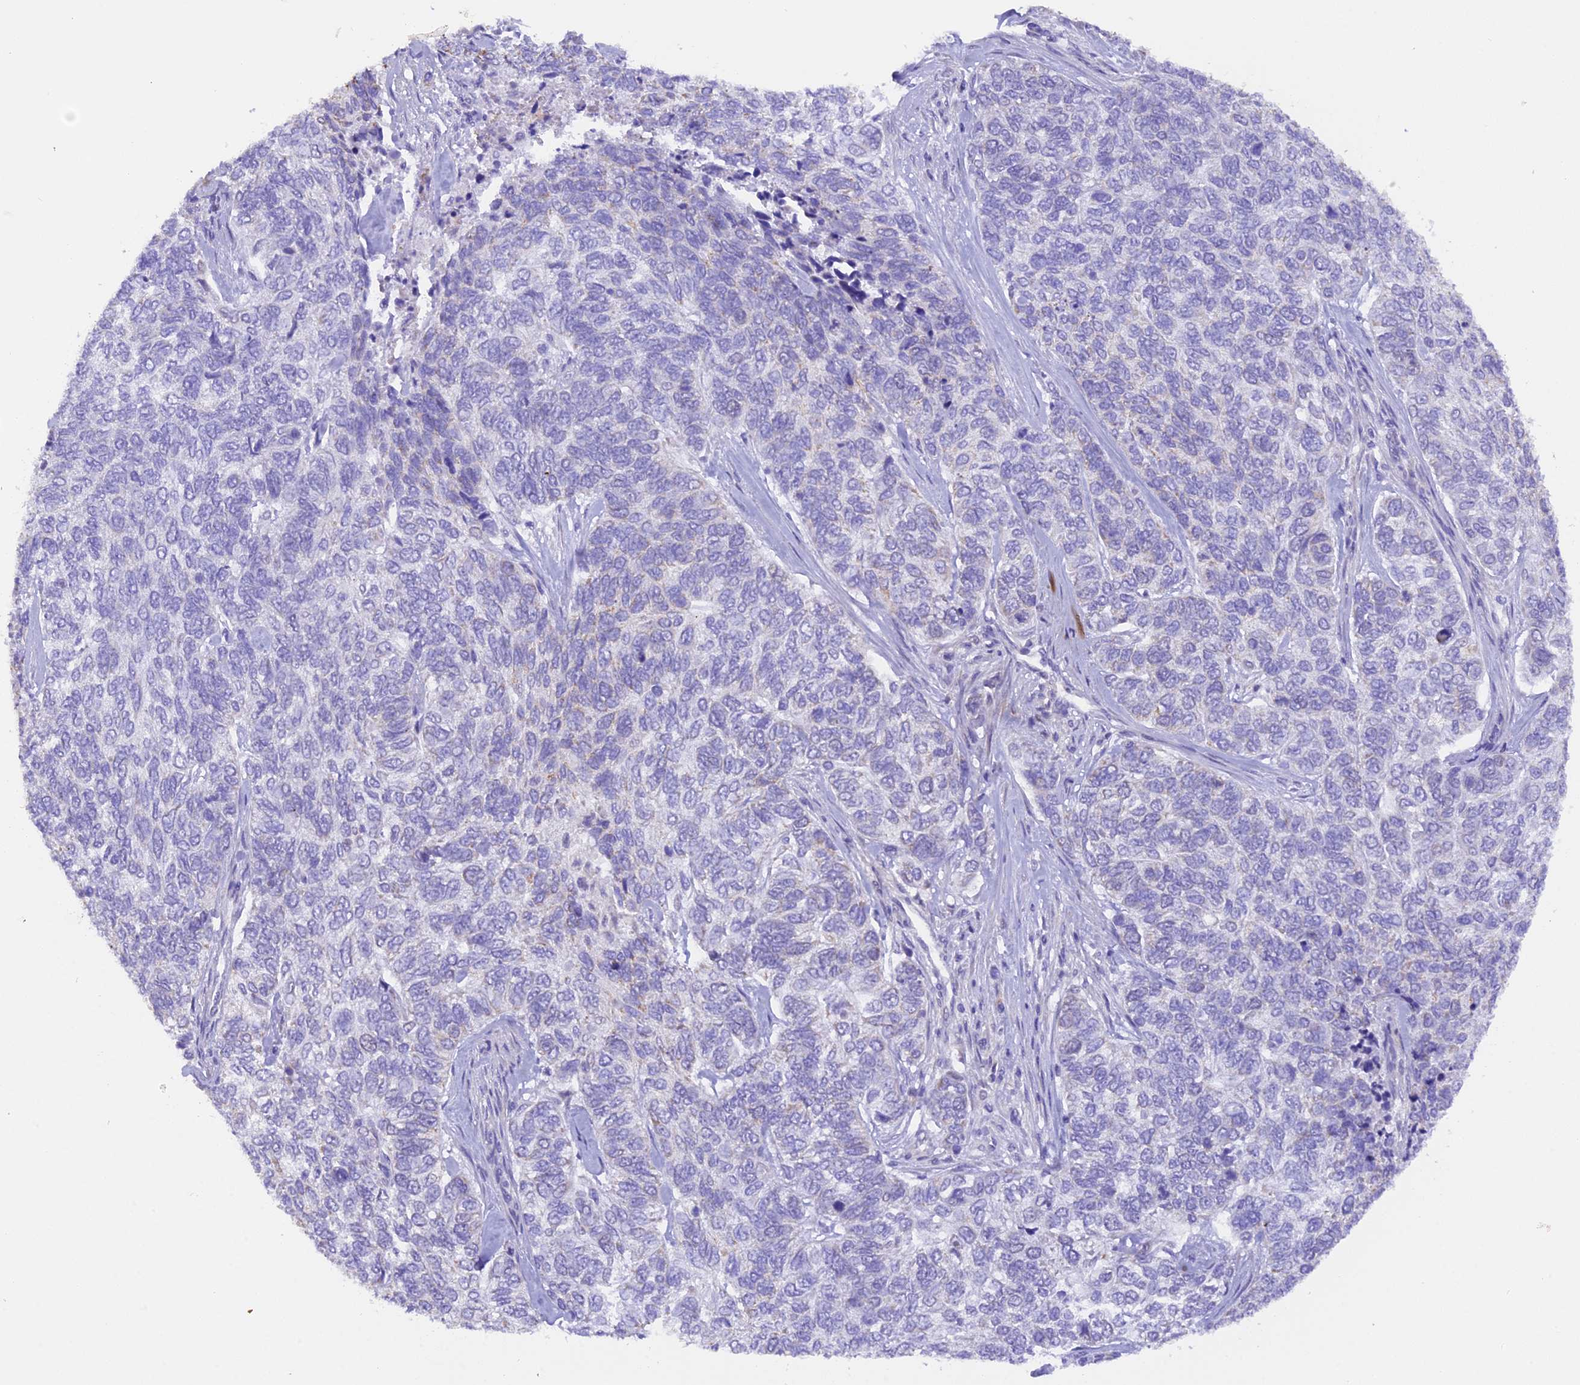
{"staining": {"intensity": "negative", "quantity": "none", "location": "none"}, "tissue": "skin cancer", "cell_type": "Tumor cells", "image_type": "cancer", "snomed": [{"axis": "morphology", "description": "Basal cell carcinoma"}, {"axis": "topography", "description": "Skin"}], "caption": "Tumor cells are negative for protein expression in human skin cancer (basal cell carcinoma).", "gene": "PKIA", "patient": {"sex": "female", "age": 65}}